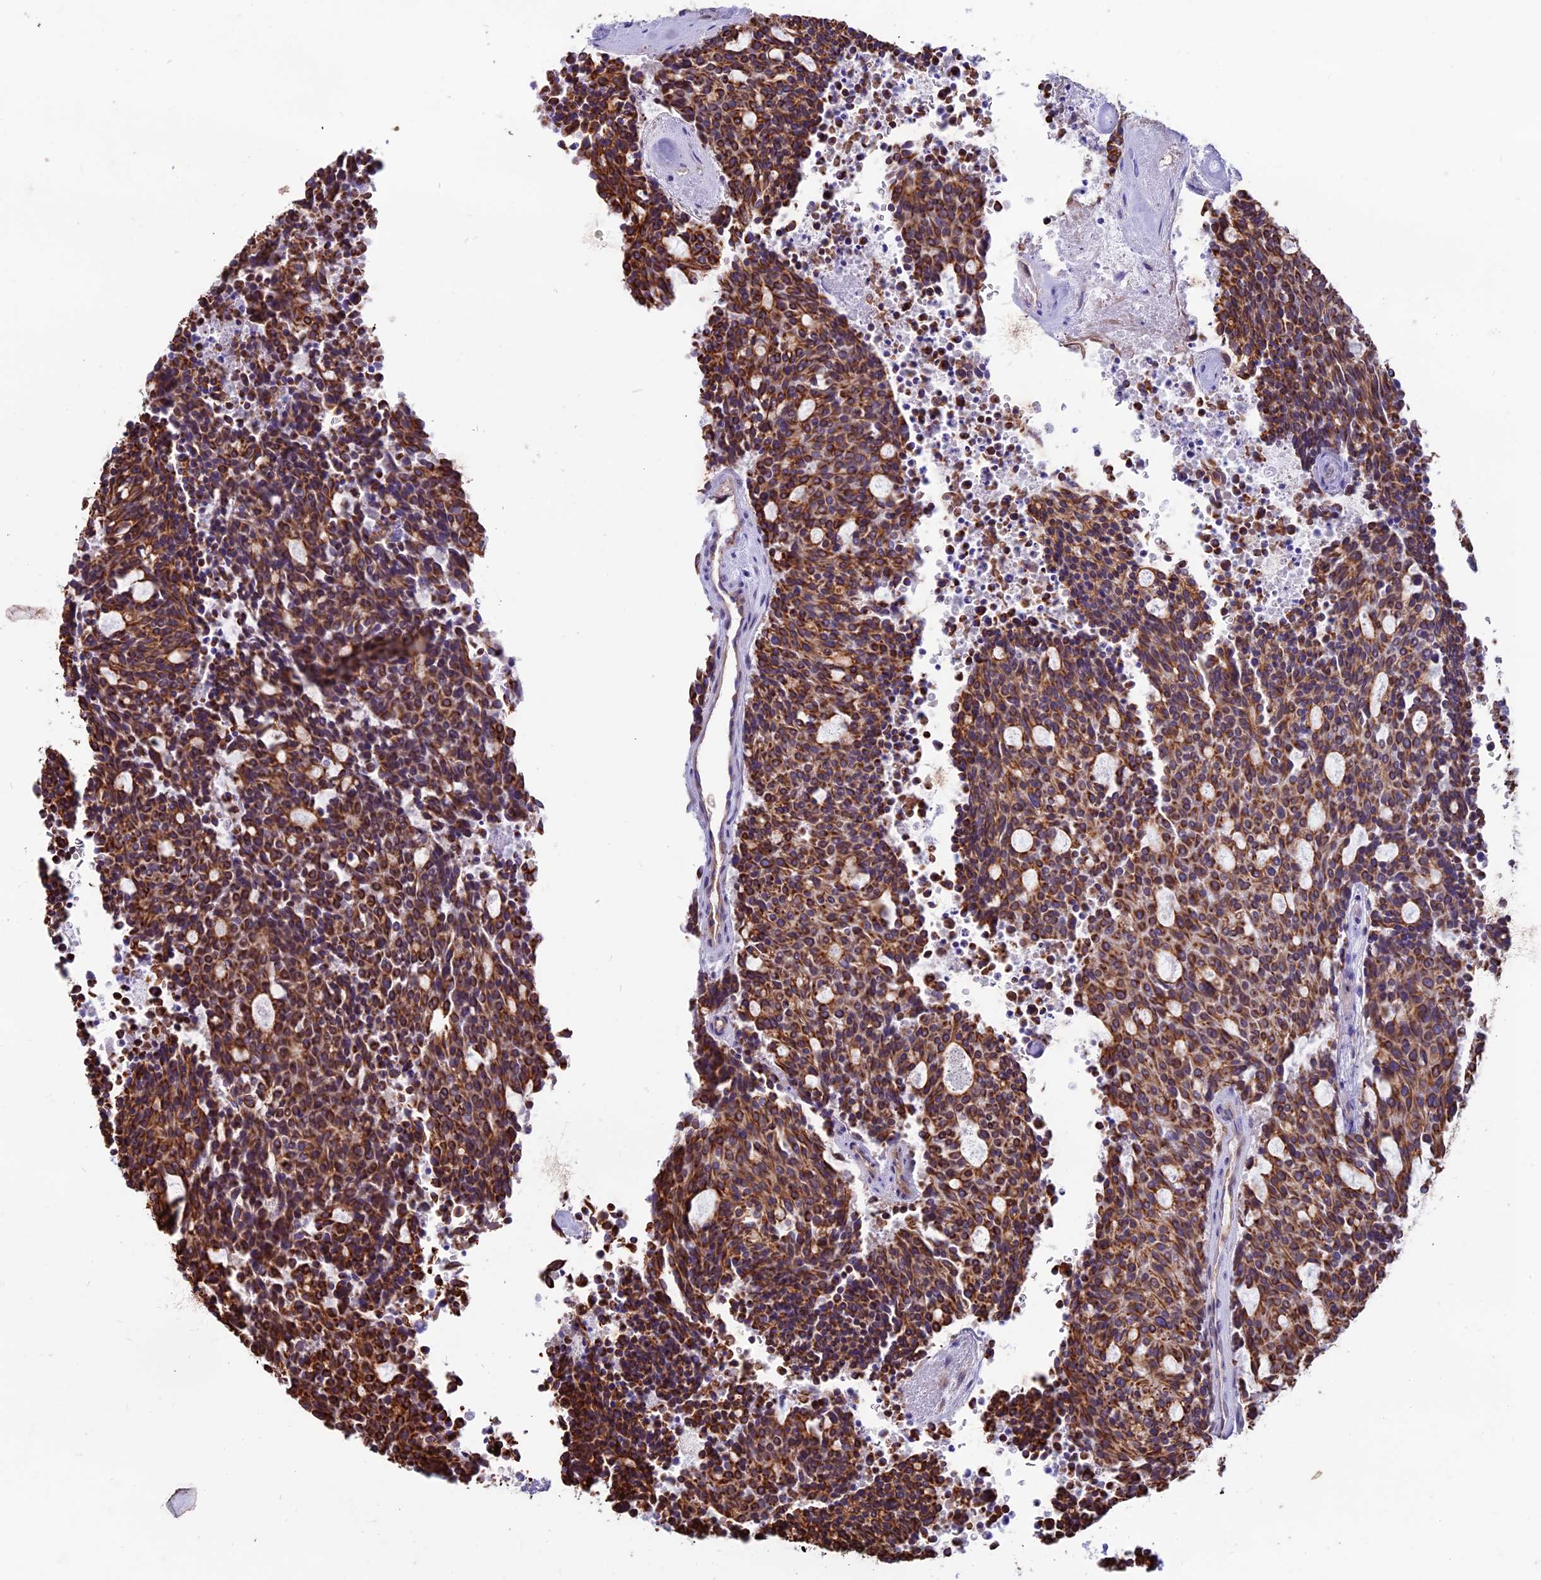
{"staining": {"intensity": "strong", "quantity": ">75%", "location": "cytoplasmic/membranous"}, "tissue": "carcinoid", "cell_type": "Tumor cells", "image_type": "cancer", "snomed": [{"axis": "morphology", "description": "Carcinoid, malignant, NOS"}, {"axis": "topography", "description": "Pancreas"}], "caption": "The photomicrograph reveals immunohistochemical staining of carcinoid. There is strong cytoplasmic/membranous positivity is present in approximately >75% of tumor cells.", "gene": "CDAN1", "patient": {"sex": "female", "age": 54}}